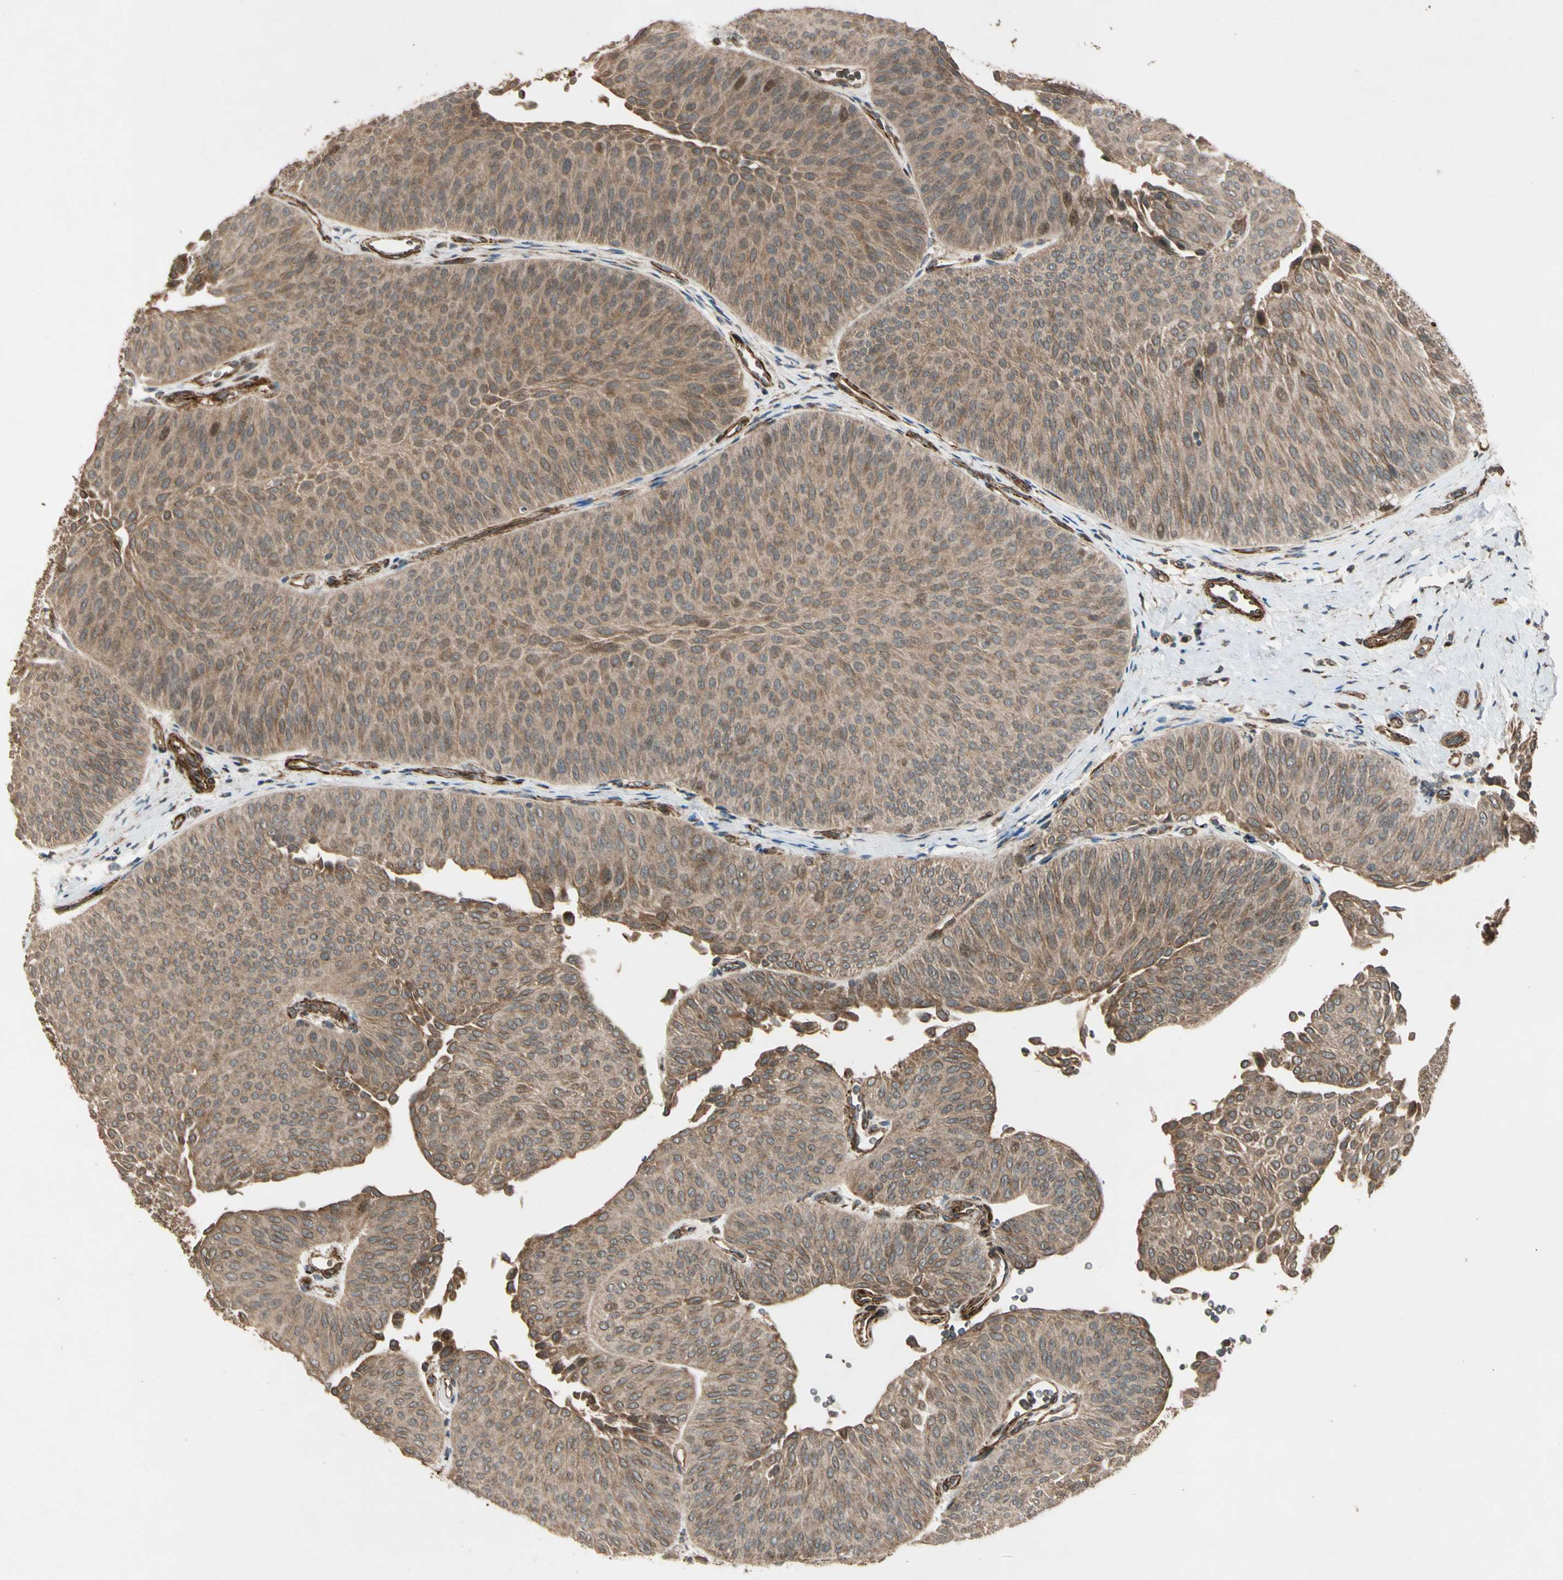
{"staining": {"intensity": "moderate", "quantity": ">75%", "location": "cytoplasmic/membranous"}, "tissue": "urothelial cancer", "cell_type": "Tumor cells", "image_type": "cancer", "snomed": [{"axis": "morphology", "description": "Urothelial carcinoma, Low grade"}, {"axis": "topography", "description": "Urinary bladder"}], "caption": "DAB immunohistochemical staining of low-grade urothelial carcinoma demonstrates moderate cytoplasmic/membranous protein positivity in about >75% of tumor cells.", "gene": "GCK", "patient": {"sex": "female", "age": 60}}